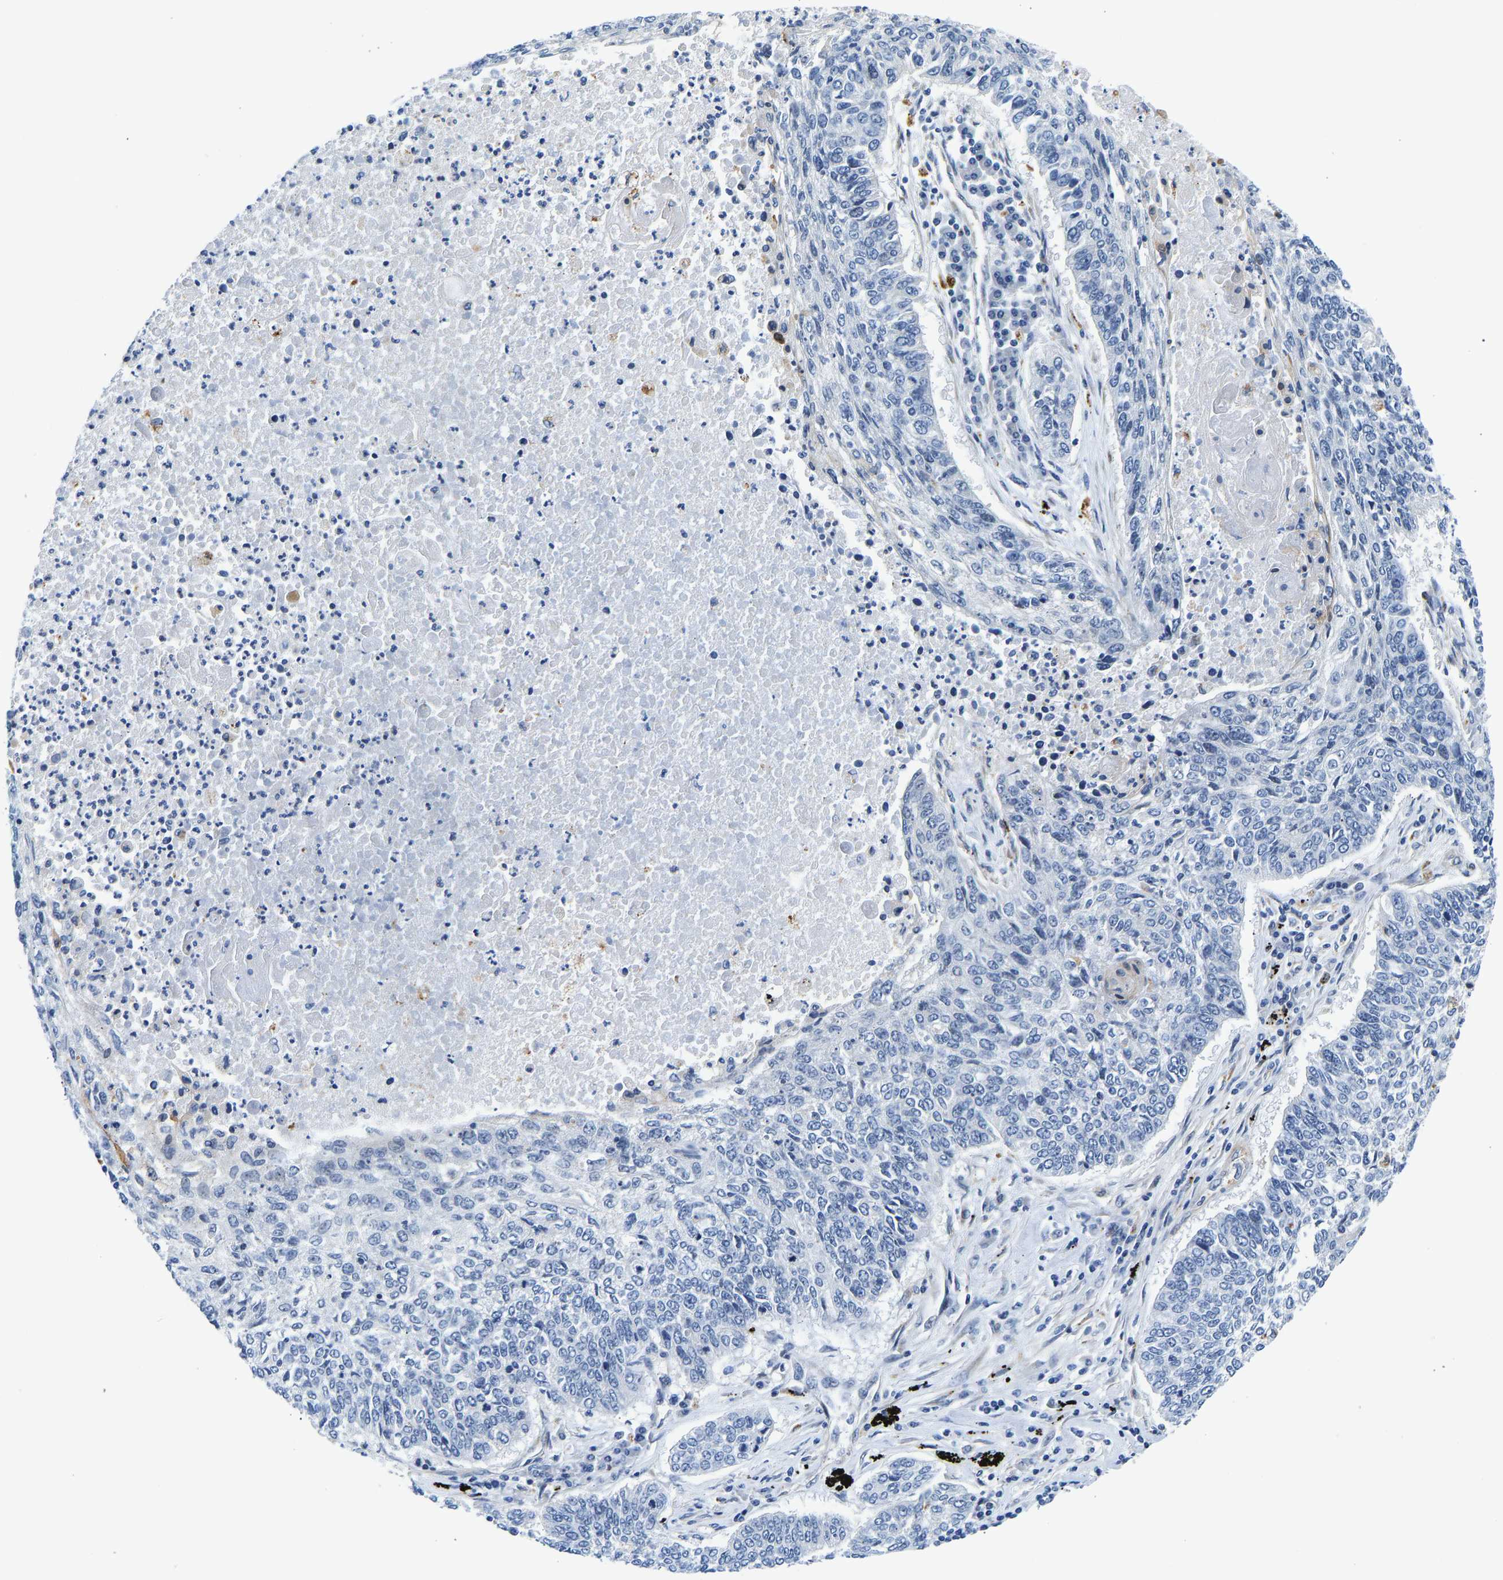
{"staining": {"intensity": "negative", "quantity": "none", "location": "none"}, "tissue": "lung cancer", "cell_type": "Tumor cells", "image_type": "cancer", "snomed": [{"axis": "morphology", "description": "Normal tissue, NOS"}, {"axis": "morphology", "description": "Squamous cell carcinoma, NOS"}, {"axis": "topography", "description": "Cartilage tissue"}, {"axis": "topography", "description": "Bronchus"}, {"axis": "topography", "description": "Lung"}], "caption": "Immunohistochemistry histopathology image of neoplastic tissue: human lung cancer stained with DAB (3,3'-diaminobenzidine) displays no significant protein expression in tumor cells. Nuclei are stained in blue.", "gene": "RESF1", "patient": {"sex": "female", "age": 49}}